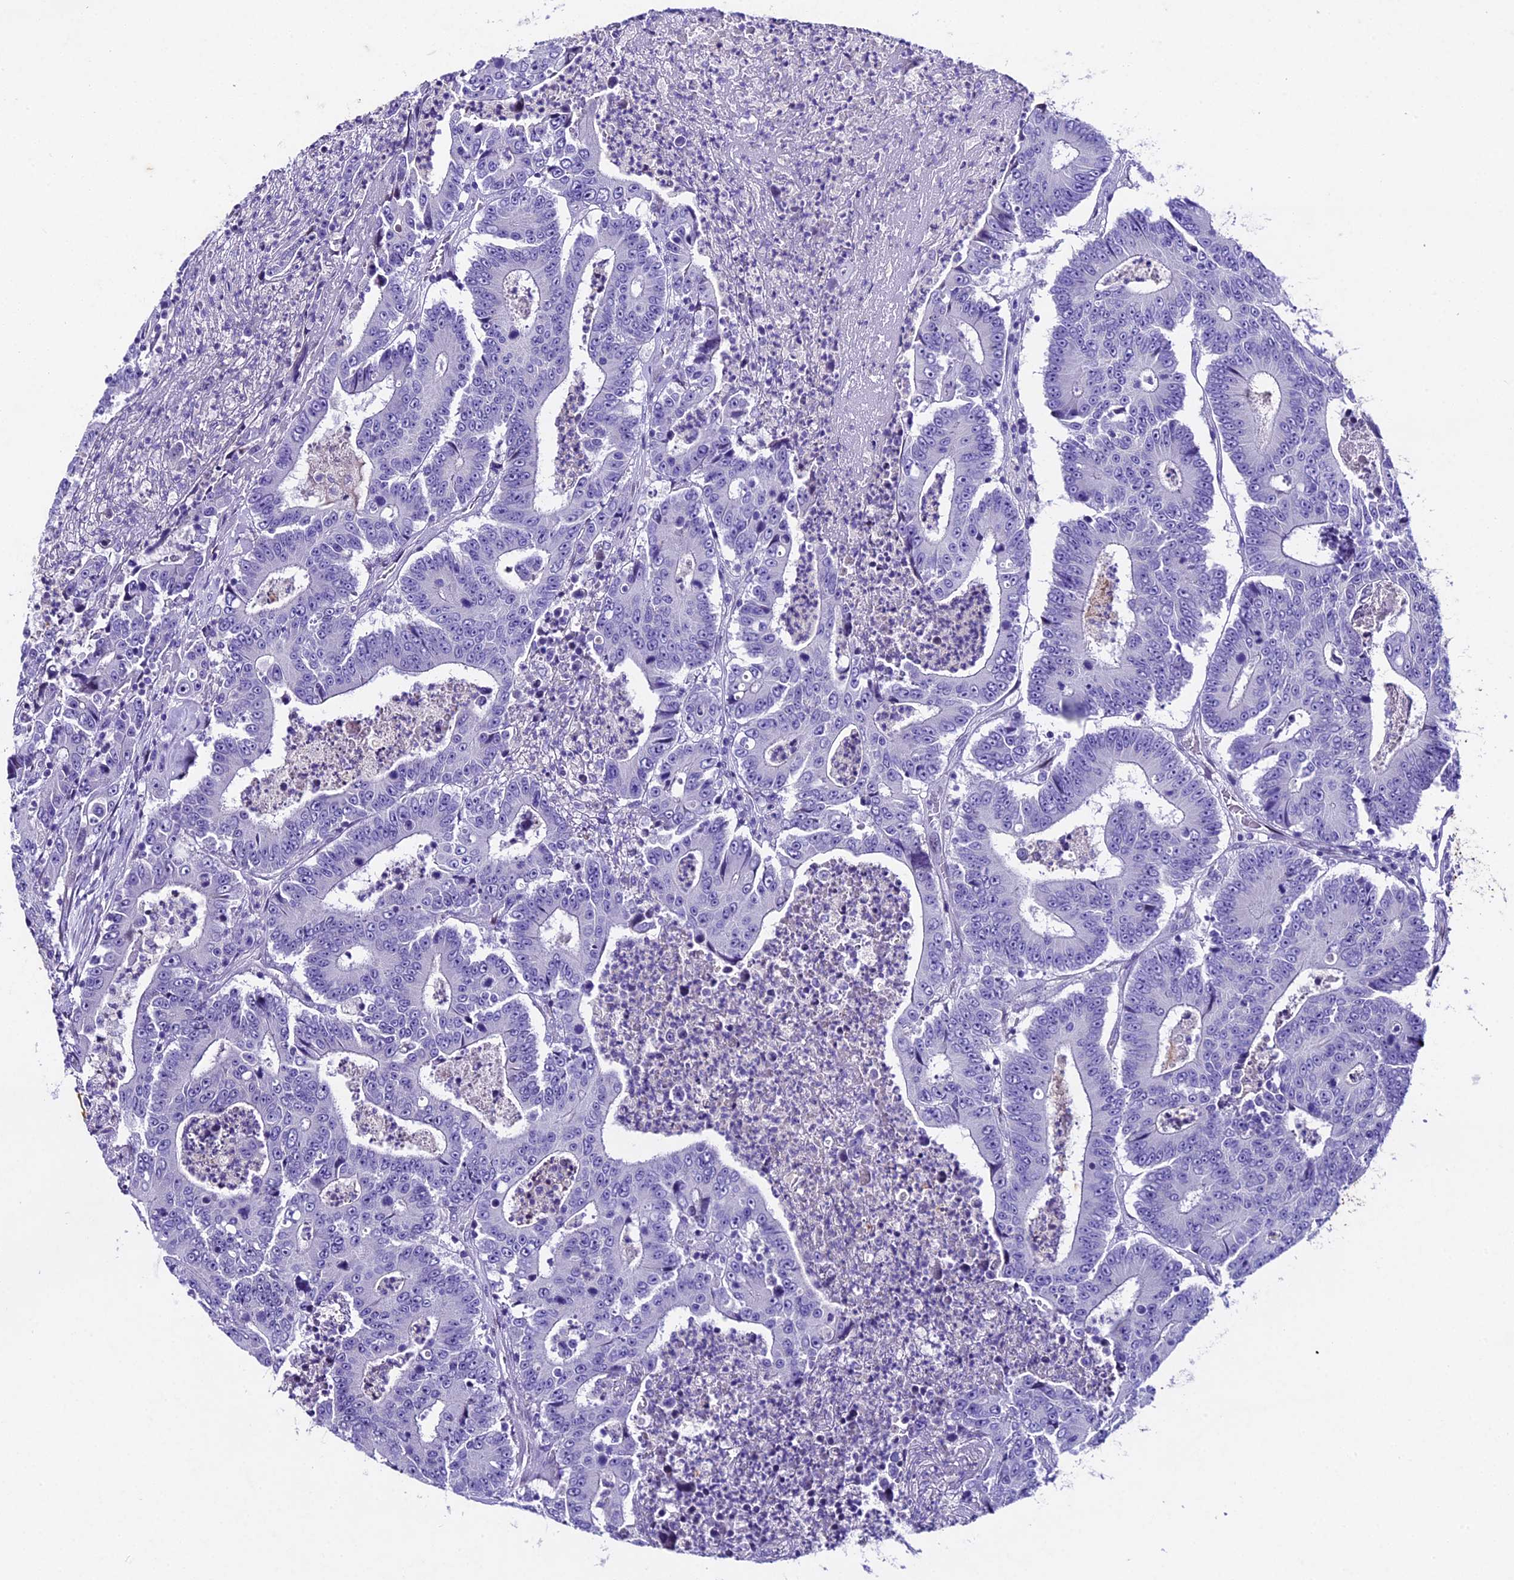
{"staining": {"intensity": "negative", "quantity": "none", "location": "none"}, "tissue": "colorectal cancer", "cell_type": "Tumor cells", "image_type": "cancer", "snomed": [{"axis": "morphology", "description": "Adenocarcinoma, NOS"}, {"axis": "topography", "description": "Colon"}], "caption": "Immunohistochemical staining of colorectal cancer (adenocarcinoma) demonstrates no significant positivity in tumor cells. (DAB (3,3'-diaminobenzidine) immunohistochemistry (IHC) with hematoxylin counter stain).", "gene": "IFT140", "patient": {"sex": "male", "age": 83}}